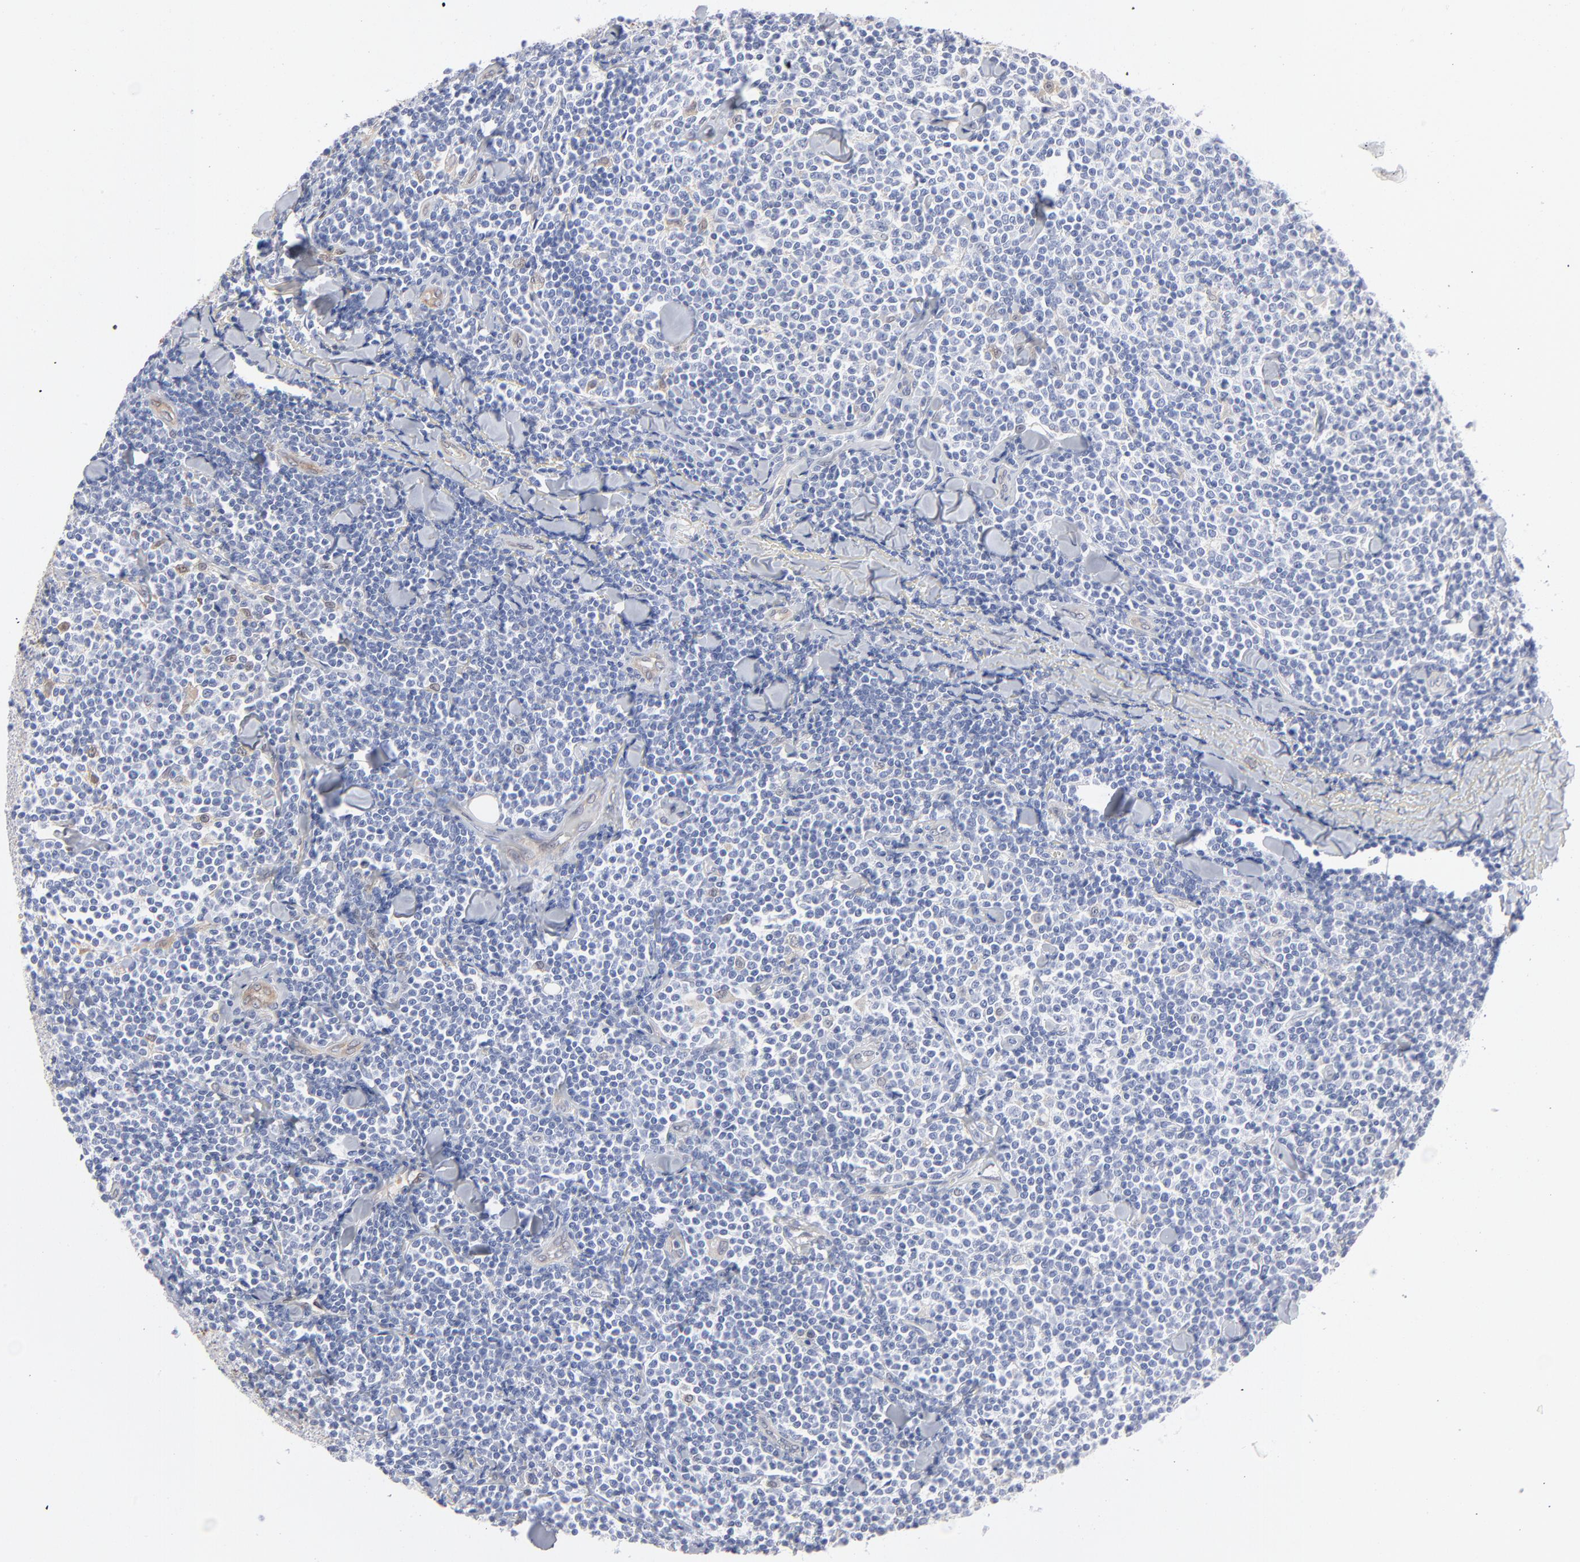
{"staining": {"intensity": "negative", "quantity": "none", "location": "none"}, "tissue": "lymphoma", "cell_type": "Tumor cells", "image_type": "cancer", "snomed": [{"axis": "morphology", "description": "Malignant lymphoma, non-Hodgkin's type, Low grade"}, {"axis": "topography", "description": "Soft tissue"}], "caption": "Immunohistochemistry (IHC) micrograph of neoplastic tissue: lymphoma stained with DAB (3,3'-diaminobenzidine) demonstrates no significant protein staining in tumor cells.", "gene": "ARRB1", "patient": {"sex": "male", "age": 92}}